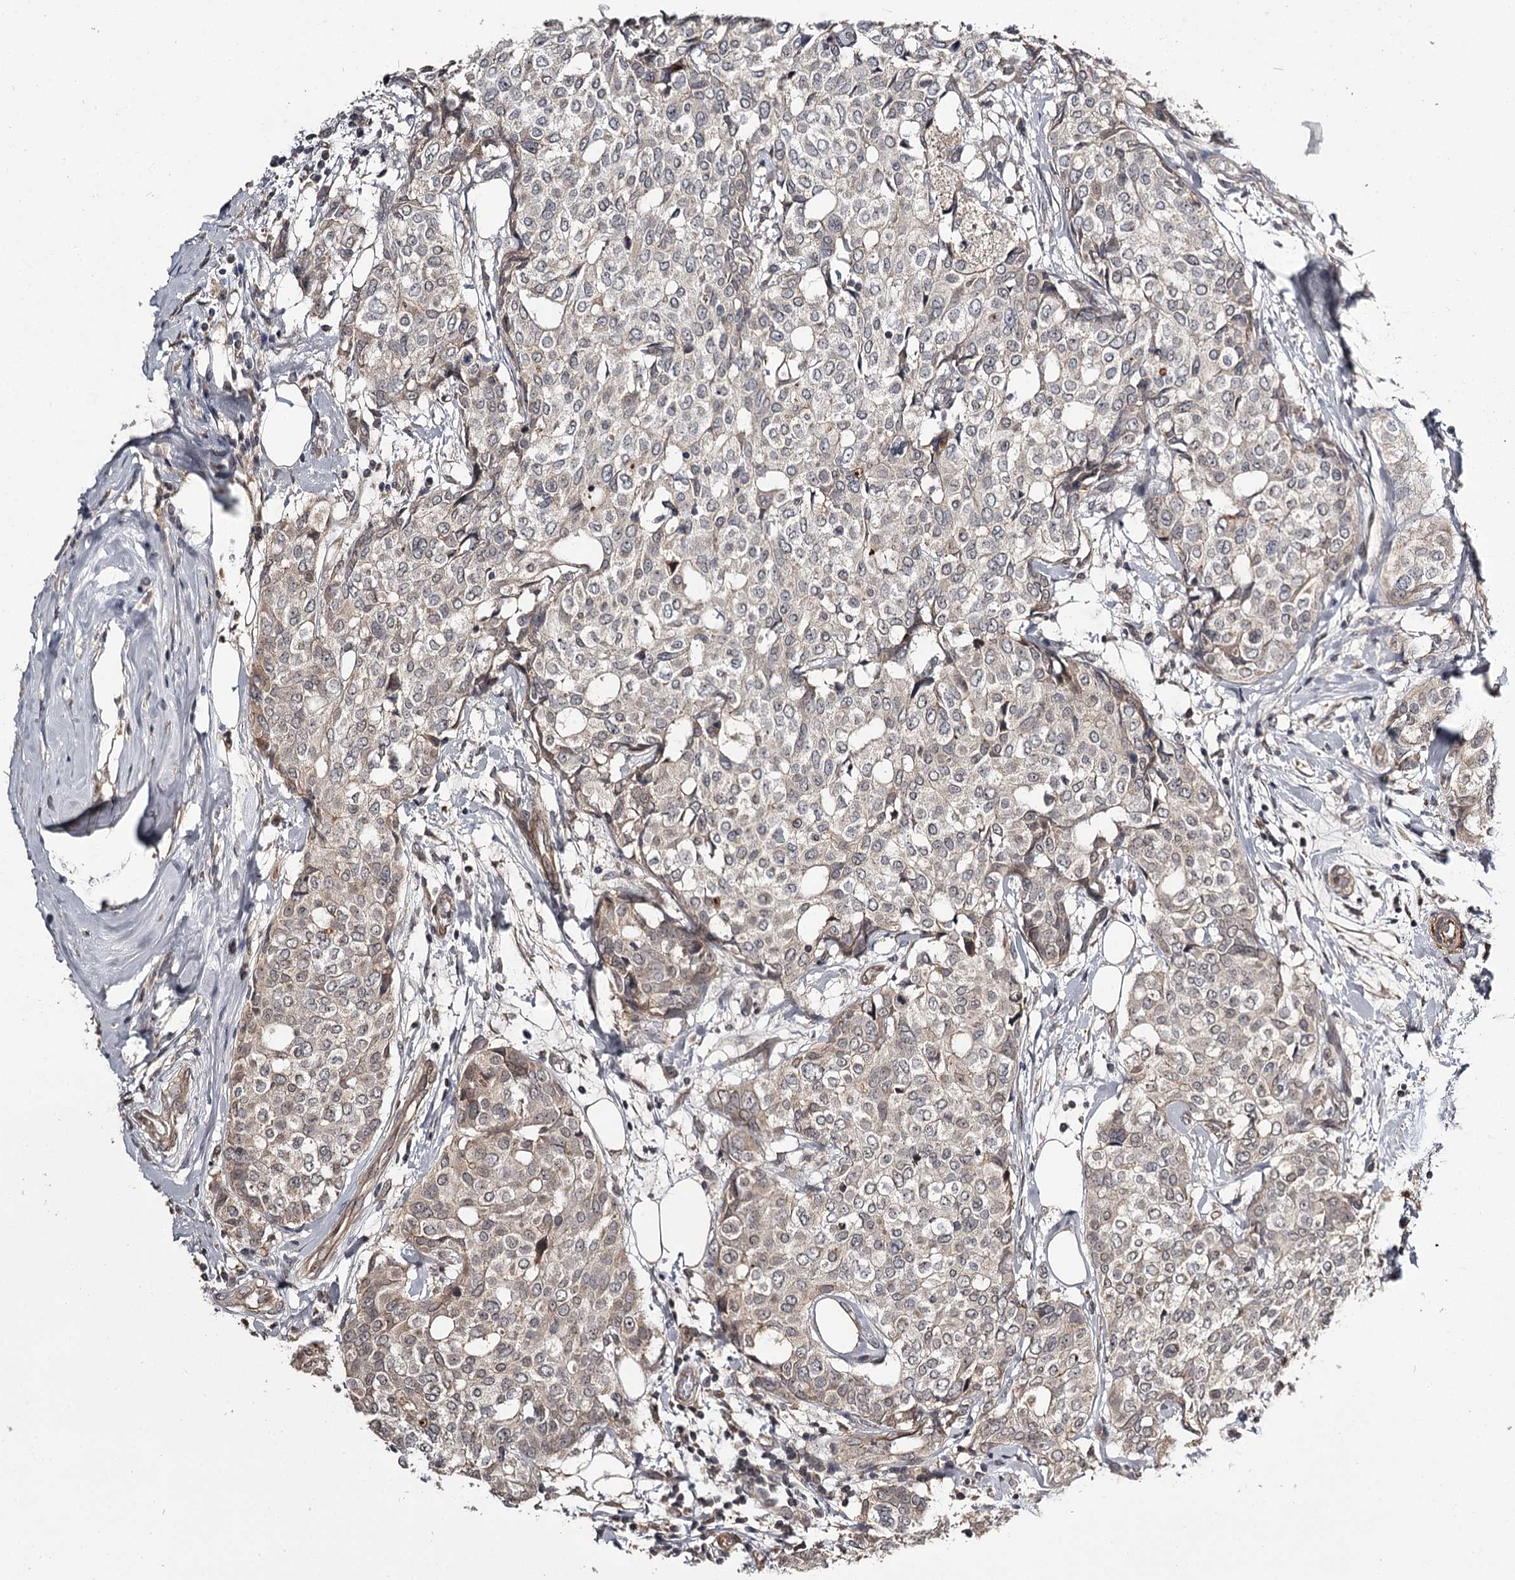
{"staining": {"intensity": "weak", "quantity": "25%-75%", "location": "cytoplasmic/membranous"}, "tissue": "breast cancer", "cell_type": "Tumor cells", "image_type": "cancer", "snomed": [{"axis": "morphology", "description": "Lobular carcinoma"}, {"axis": "topography", "description": "Breast"}], "caption": "Breast cancer stained with IHC exhibits weak cytoplasmic/membranous staining in approximately 25%-75% of tumor cells.", "gene": "CWF19L2", "patient": {"sex": "female", "age": 51}}